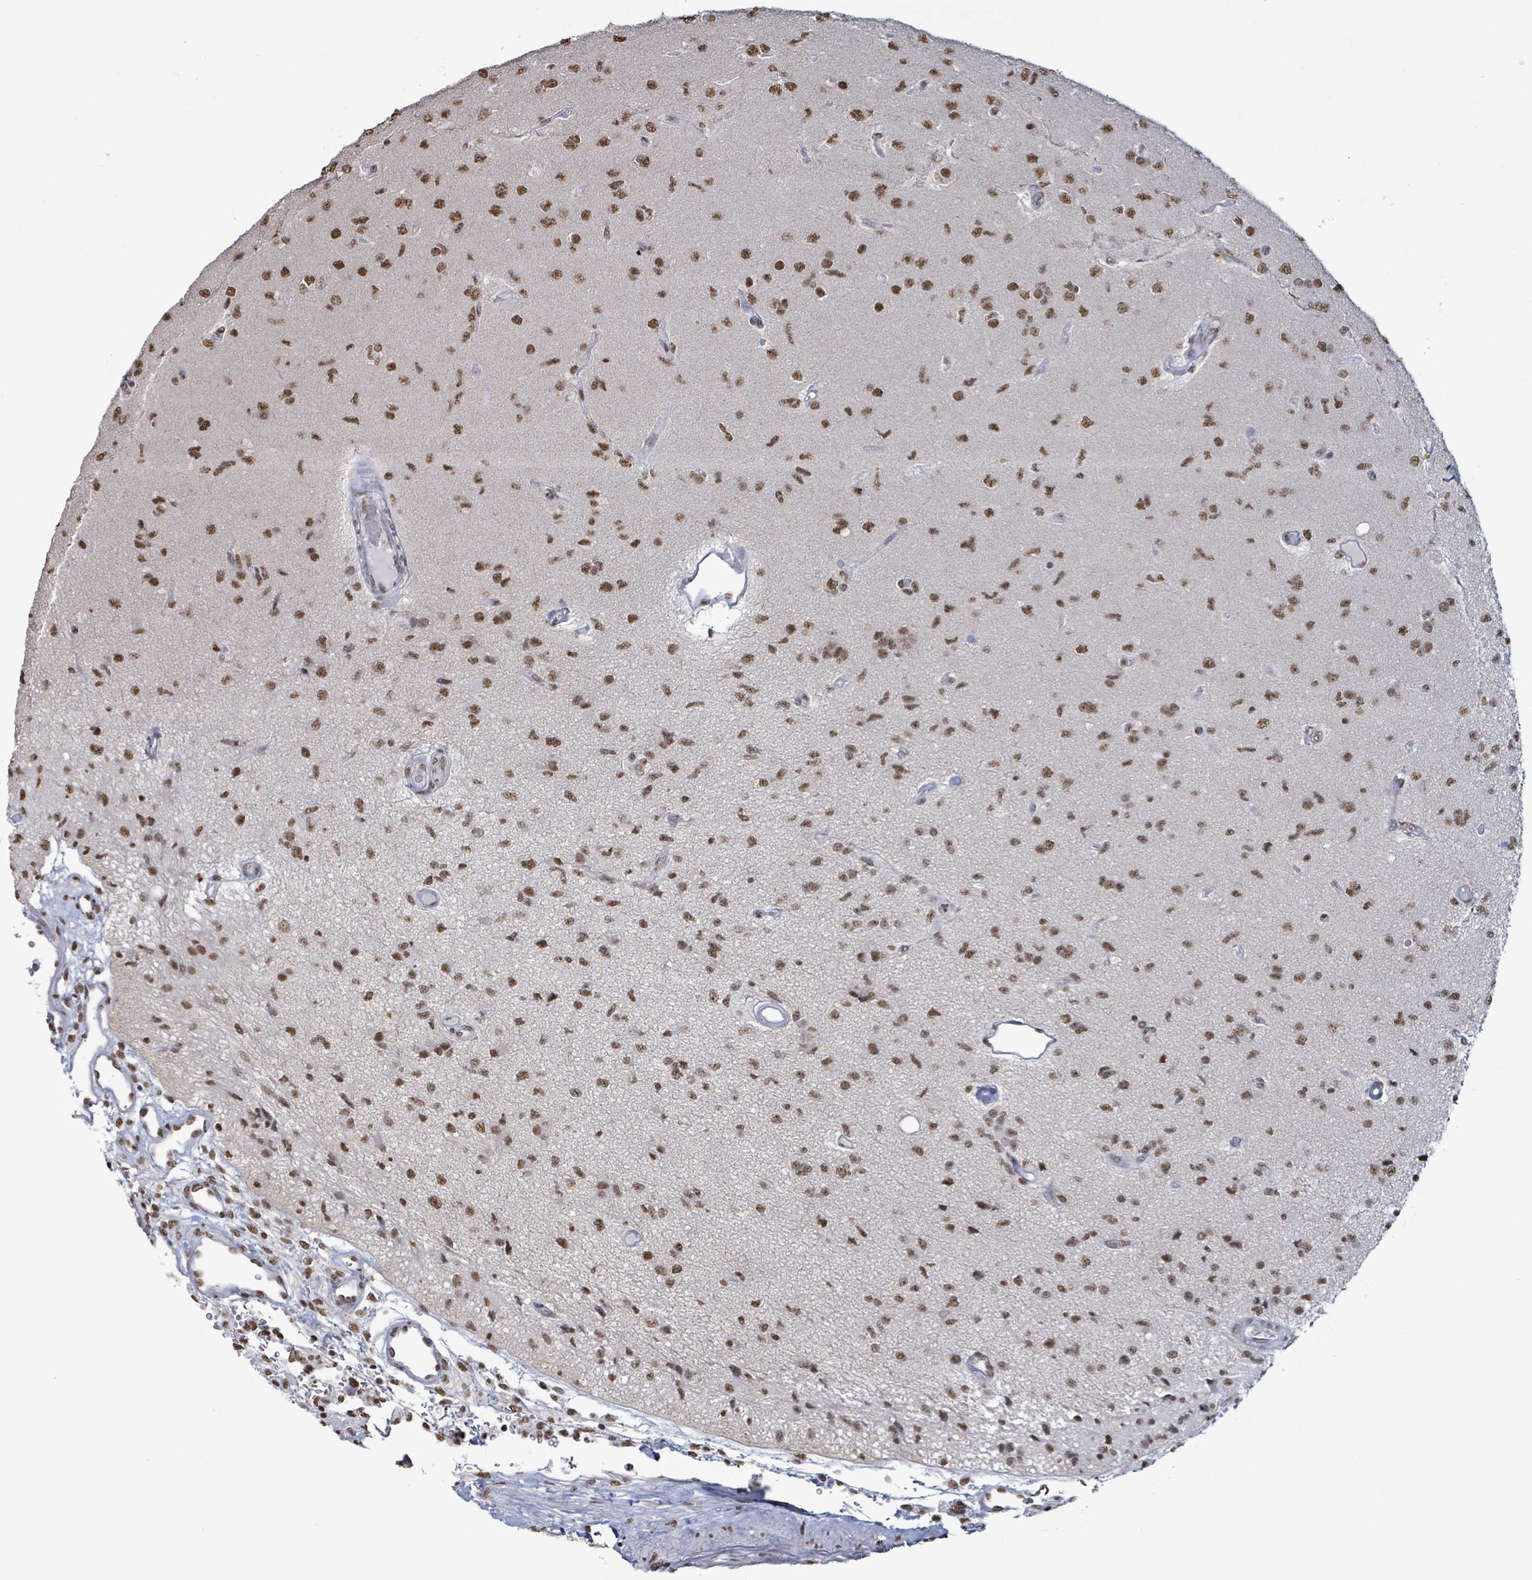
{"staining": {"intensity": "moderate", "quantity": ">75%", "location": "nuclear"}, "tissue": "glioma", "cell_type": "Tumor cells", "image_type": "cancer", "snomed": [{"axis": "morphology", "description": "Glioma, malignant, High grade"}, {"axis": "topography", "description": "Brain"}], "caption": "Protein expression analysis of malignant glioma (high-grade) displays moderate nuclear positivity in approximately >75% of tumor cells.", "gene": "SAMD14", "patient": {"sex": "male", "age": 77}}